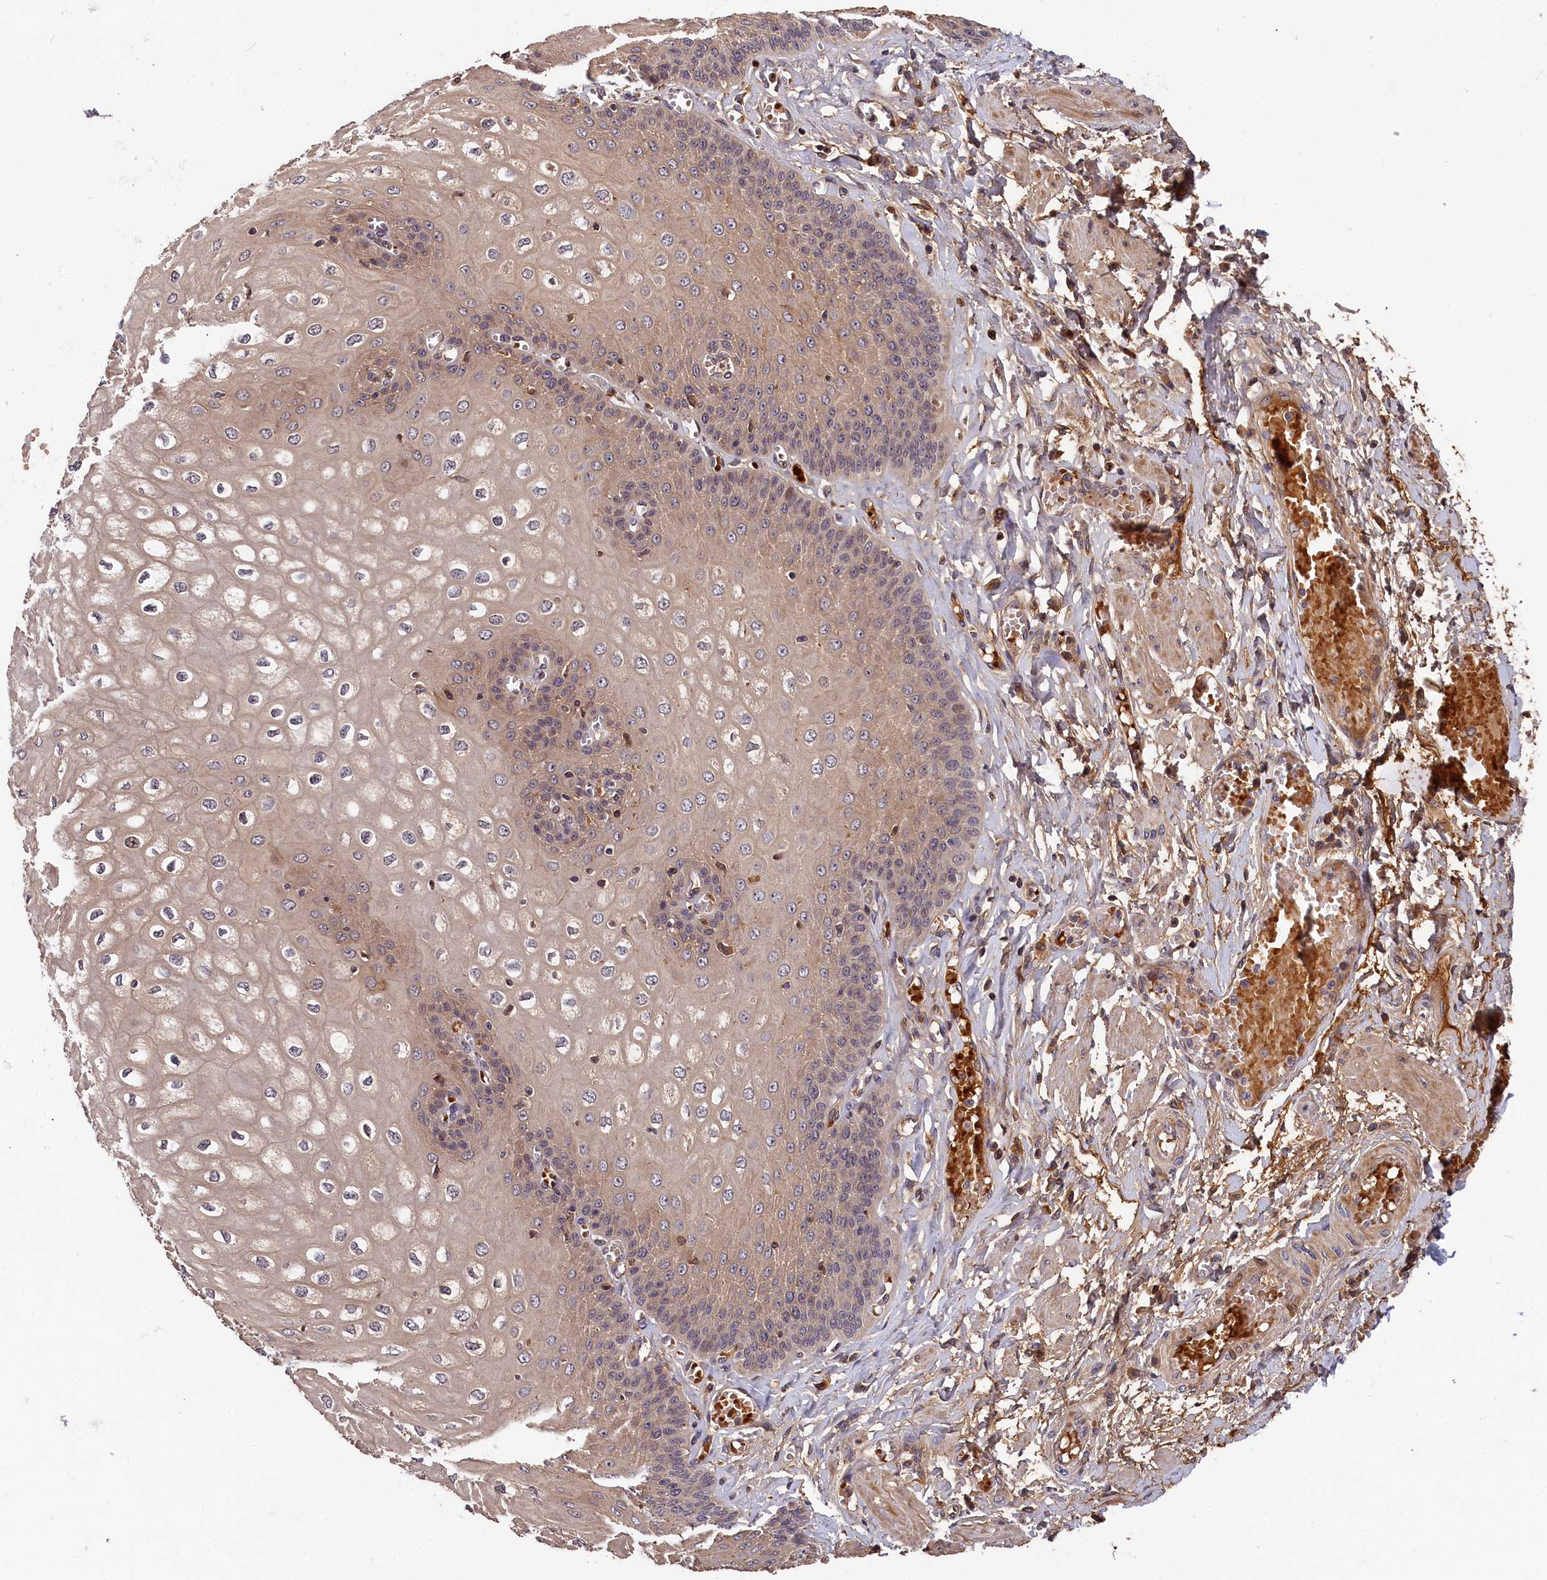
{"staining": {"intensity": "moderate", "quantity": "25%-75%", "location": "cytoplasmic/membranous"}, "tissue": "esophagus", "cell_type": "Squamous epithelial cells", "image_type": "normal", "snomed": [{"axis": "morphology", "description": "Normal tissue, NOS"}, {"axis": "topography", "description": "Esophagus"}], "caption": "Moderate cytoplasmic/membranous staining is present in approximately 25%-75% of squamous epithelial cells in benign esophagus. (DAB (3,3'-diaminobenzidine) = brown stain, brightfield microscopy at high magnification).", "gene": "ITIH1", "patient": {"sex": "male", "age": 60}}